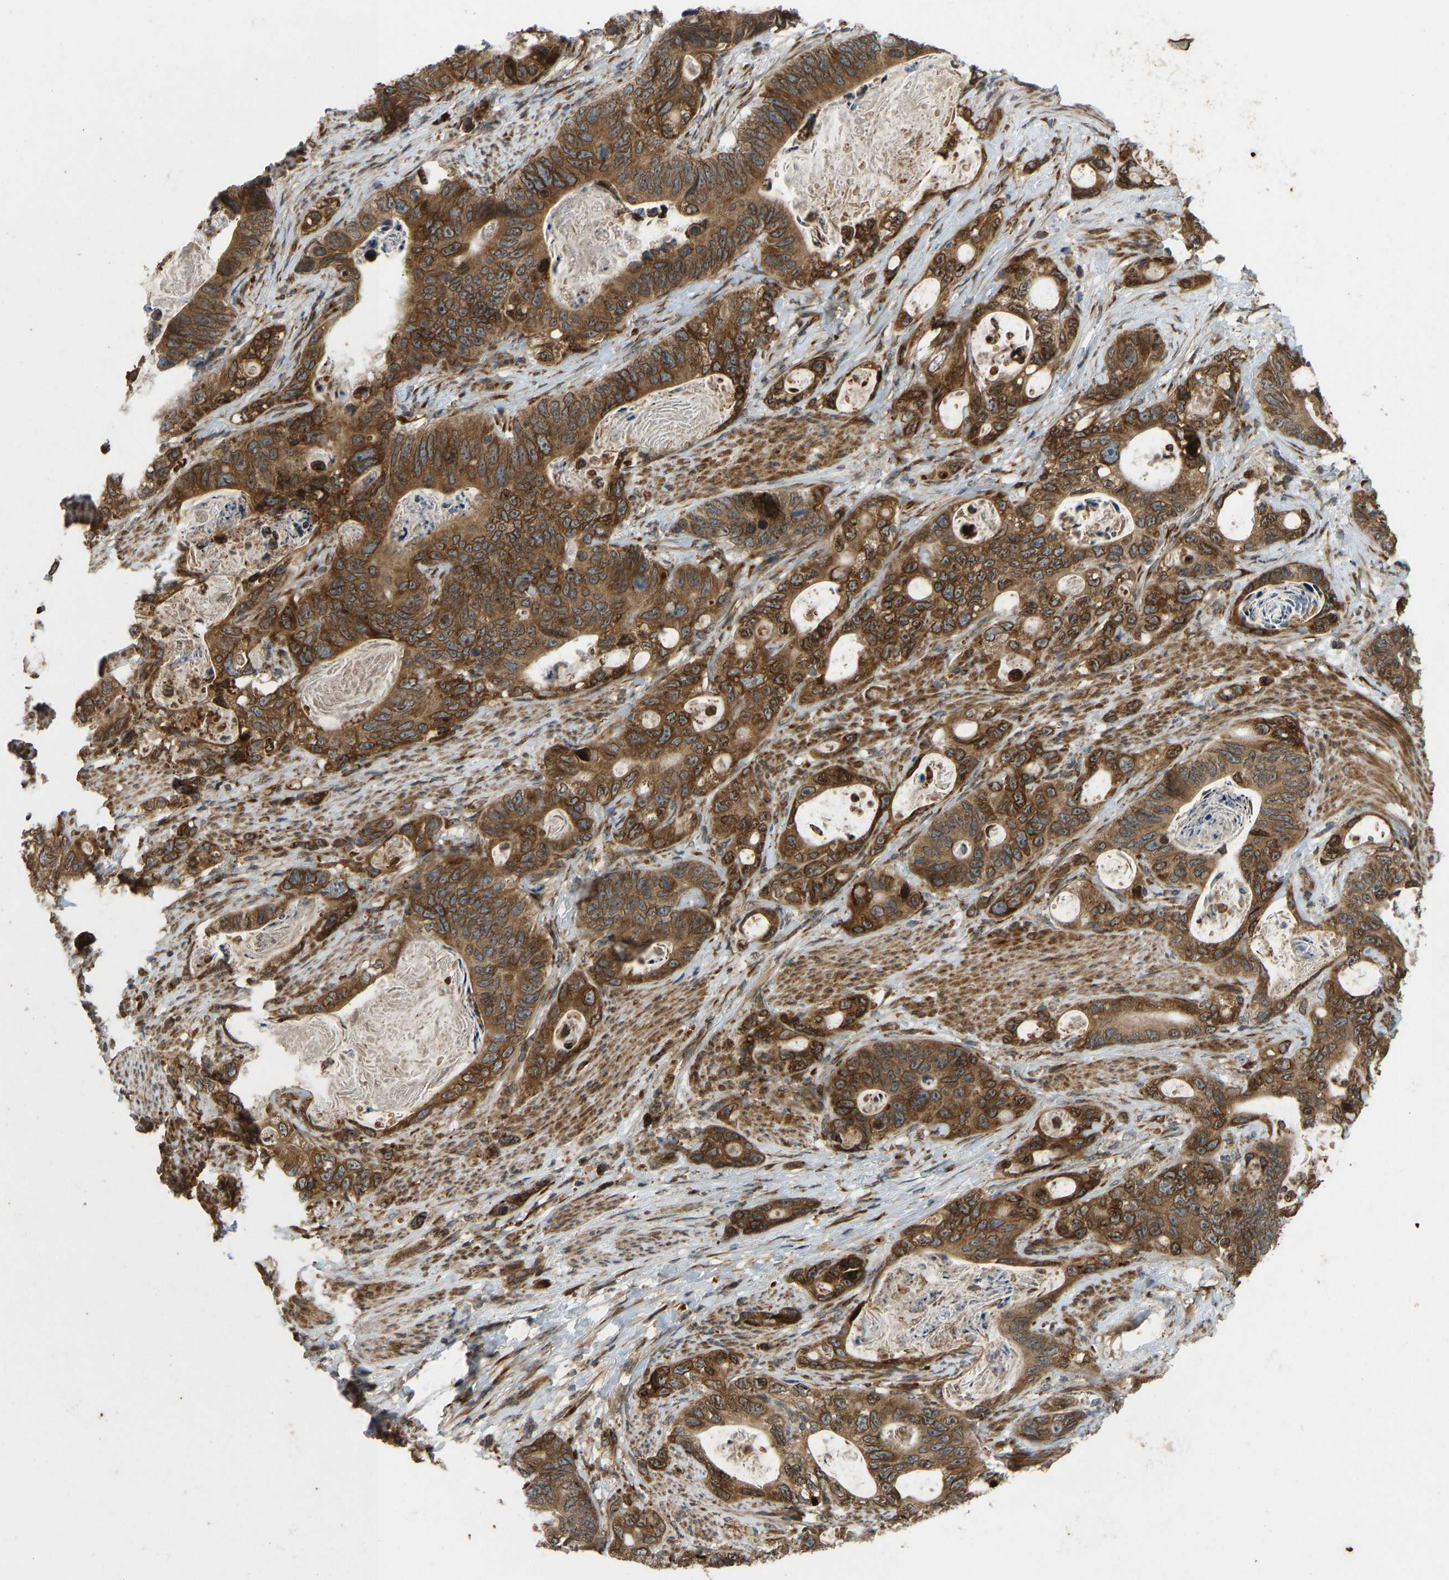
{"staining": {"intensity": "strong", "quantity": ">75%", "location": "cytoplasmic/membranous"}, "tissue": "stomach cancer", "cell_type": "Tumor cells", "image_type": "cancer", "snomed": [{"axis": "morphology", "description": "Normal tissue, NOS"}, {"axis": "morphology", "description": "Adenocarcinoma, NOS"}, {"axis": "topography", "description": "Stomach"}], "caption": "This is an image of immunohistochemistry (IHC) staining of stomach cancer (adenocarcinoma), which shows strong positivity in the cytoplasmic/membranous of tumor cells.", "gene": "RPN2", "patient": {"sex": "female", "age": 89}}